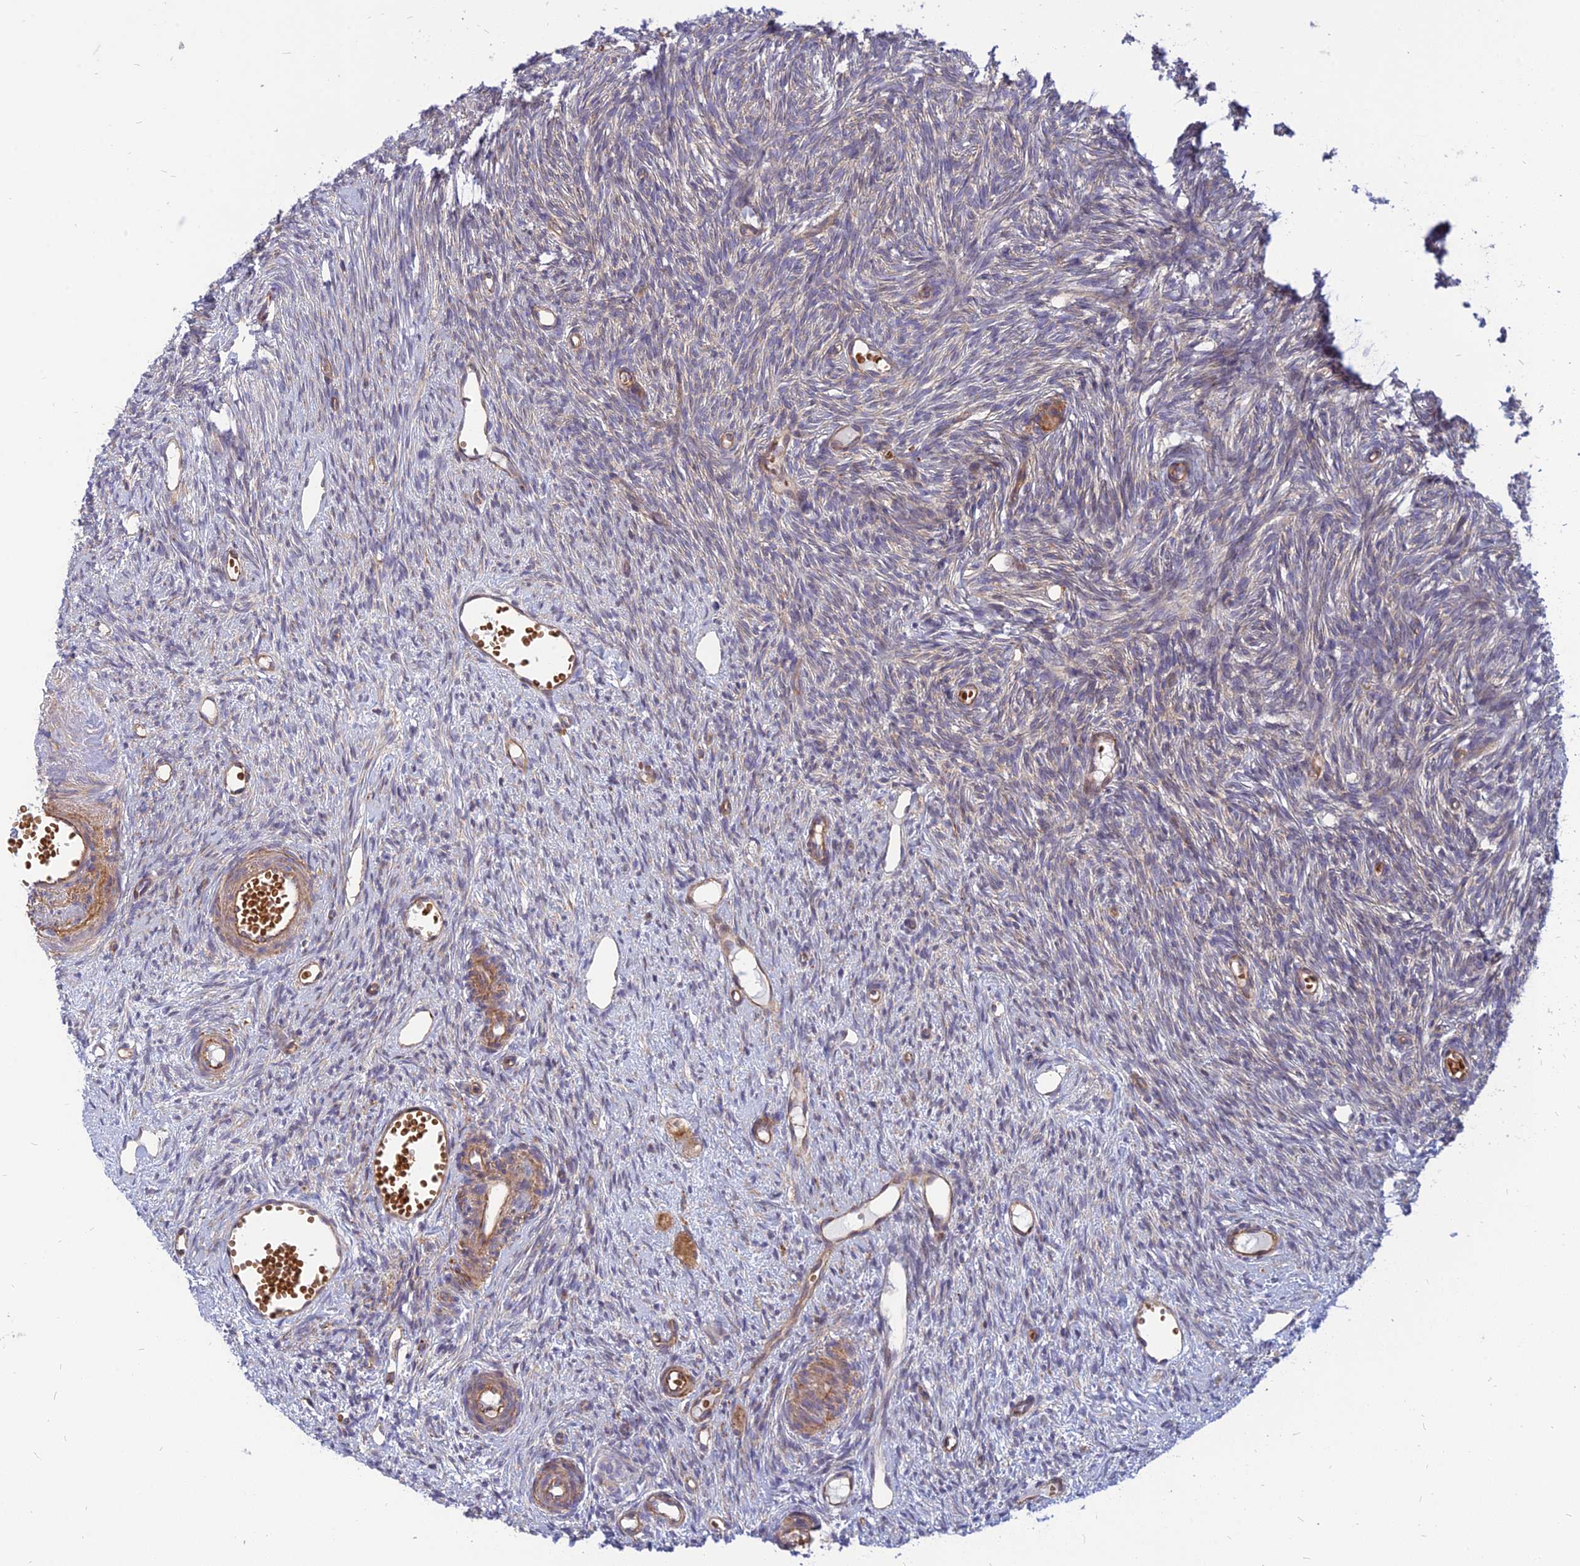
{"staining": {"intensity": "weak", "quantity": "25%-75%", "location": "cytoplasmic/membranous"}, "tissue": "ovary", "cell_type": "Ovarian stroma cells", "image_type": "normal", "snomed": [{"axis": "morphology", "description": "Normal tissue, NOS"}, {"axis": "topography", "description": "Ovary"}], "caption": "A histopathology image showing weak cytoplasmic/membranous positivity in approximately 25%-75% of ovarian stroma cells in normal ovary, as visualized by brown immunohistochemical staining.", "gene": "PHKA2", "patient": {"sex": "female", "age": 51}}